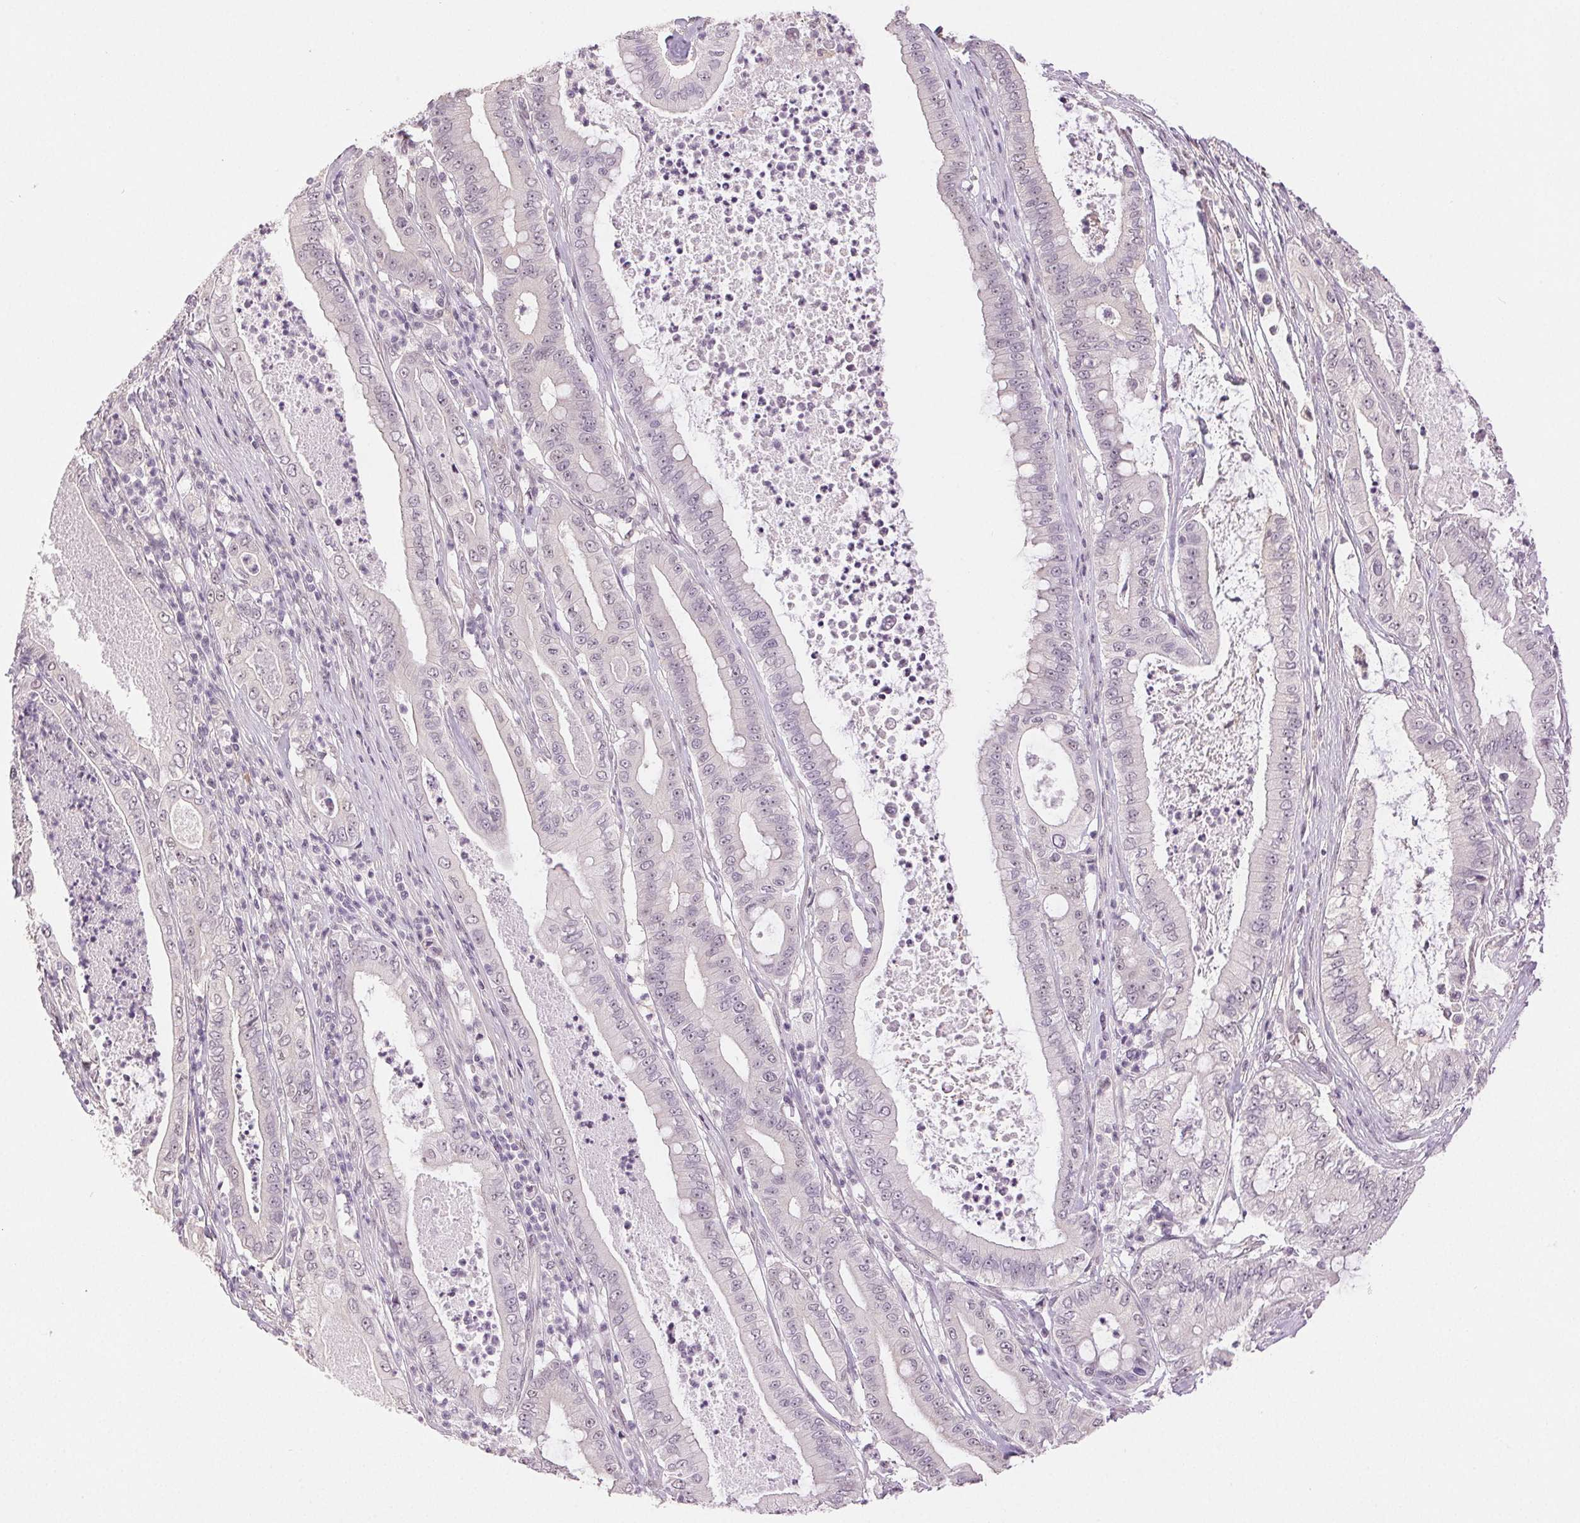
{"staining": {"intensity": "negative", "quantity": "none", "location": "none"}, "tissue": "pancreatic cancer", "cell_type": "Tumor cells", "image_type": "cancer", "snomed": [{"axis": "morphology", "description": "Adenocarcinoma, NOS"}, {"axis": "topography", "description": "Pancreas"}], "caption": "This is an IHC micrograph of human adenocarcinoma (pancreatic). There is no staining in tumor cells.", "gene": "PLCB1", "patient": {"sex": "male", "age": 71}}